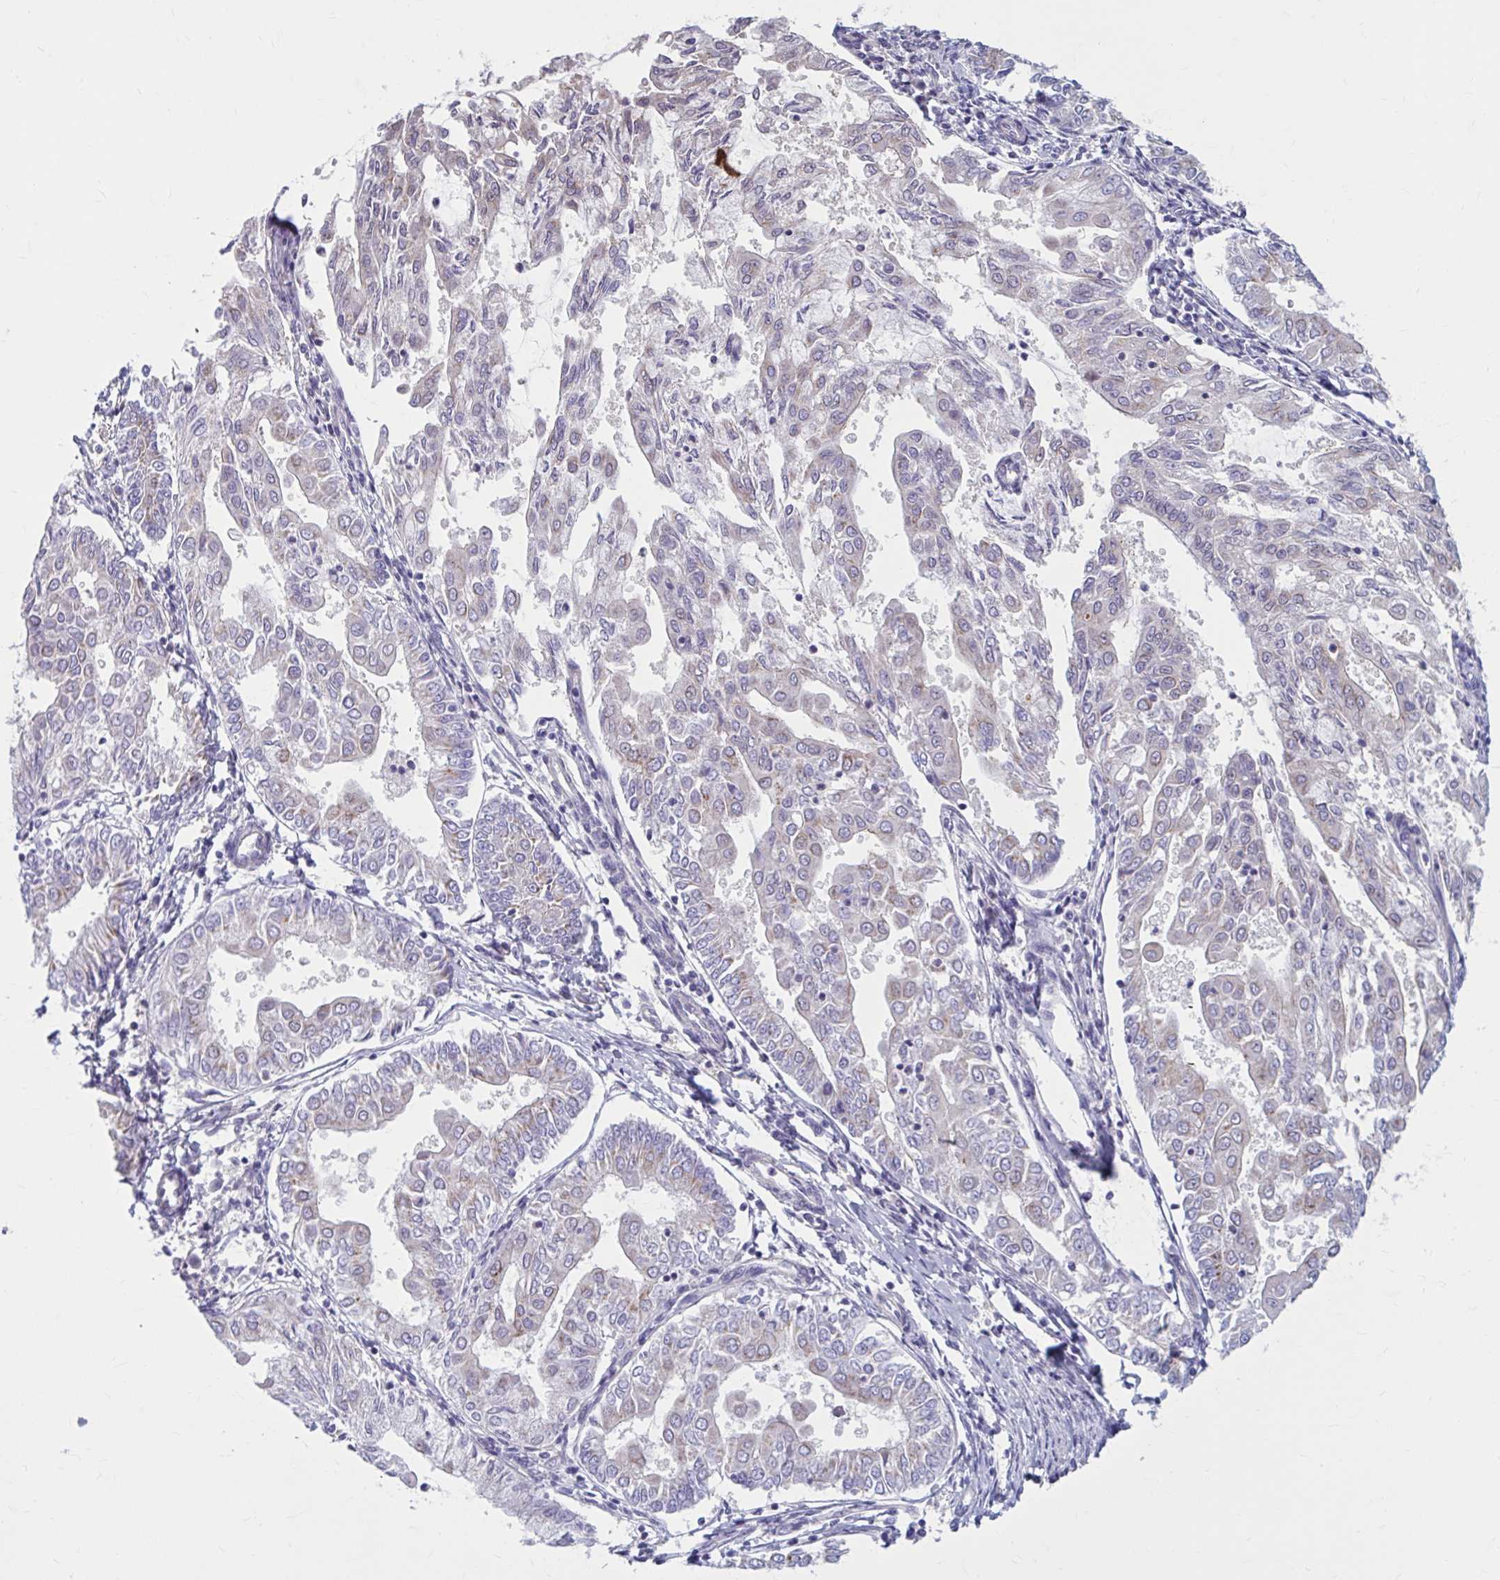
{"staining": {"intensity": "weak", "quantity": "<25%", "location": "cytoplasmic/membranous"}, "tissue": "endometrial cancer", "cell_type": "Tumor cells", "image_type": "cancer", "snomed": [{"axis": "morphology", "description": "Adenocarcinoma, NOS"}, {"axis": "topography", "description": "Endometrium"}], "caption": "Image shows no significant protein expression in tumor cells of endometrial cancer. The staining was performed using DAB (3,3'-diaminobenzidine) to visualize the protein expression in brown, while the nuclei were stained in blue with hematoxylin (Magnification: 20x).", "gene": "CHST3", "patient": {"sex": "female", "age": 68}}